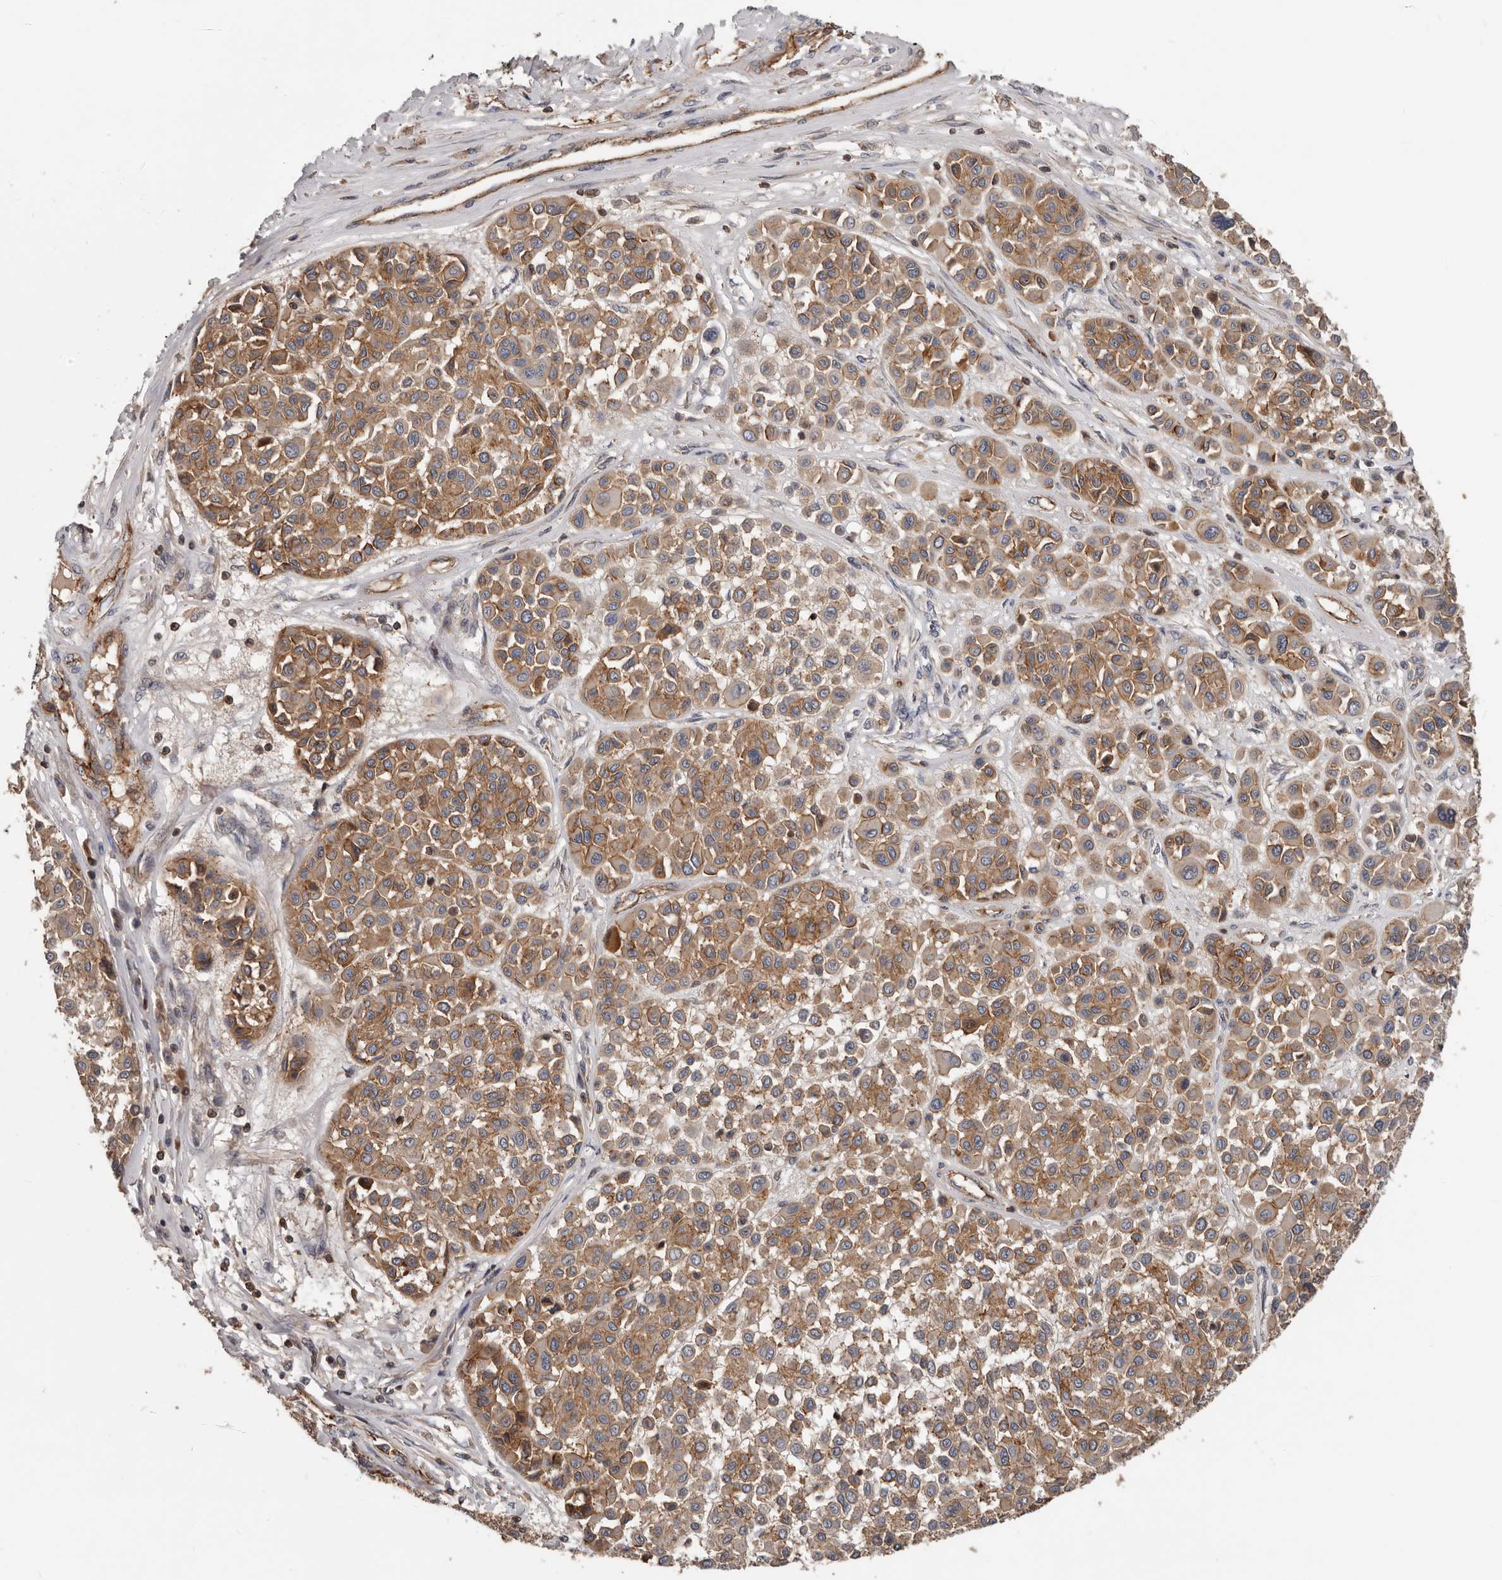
{"staining": {"intensity": "moderate", "quantity": ">75%", "location": "cytoplasmic/membranous"}, "tissue": "melanoma", "cell_type": "Tumor cells", "image_type": "cancer", "snomed": [{"axis": "morphology", "description": "Malignant melanoma, Metastatic site"}, {"axis": "topography", "description": "Soft tissue"}], "caption": "Brown immunohistochemical staining in human malignant melanoma (metastatic site) shows moderate cytoplasmic/membranous positivity in about >75% of tumor cells. (IHC, brightfield microscopy, high magnification).", "gene": "PNRC2", "patient": {"sex": "male", "age": 41}}